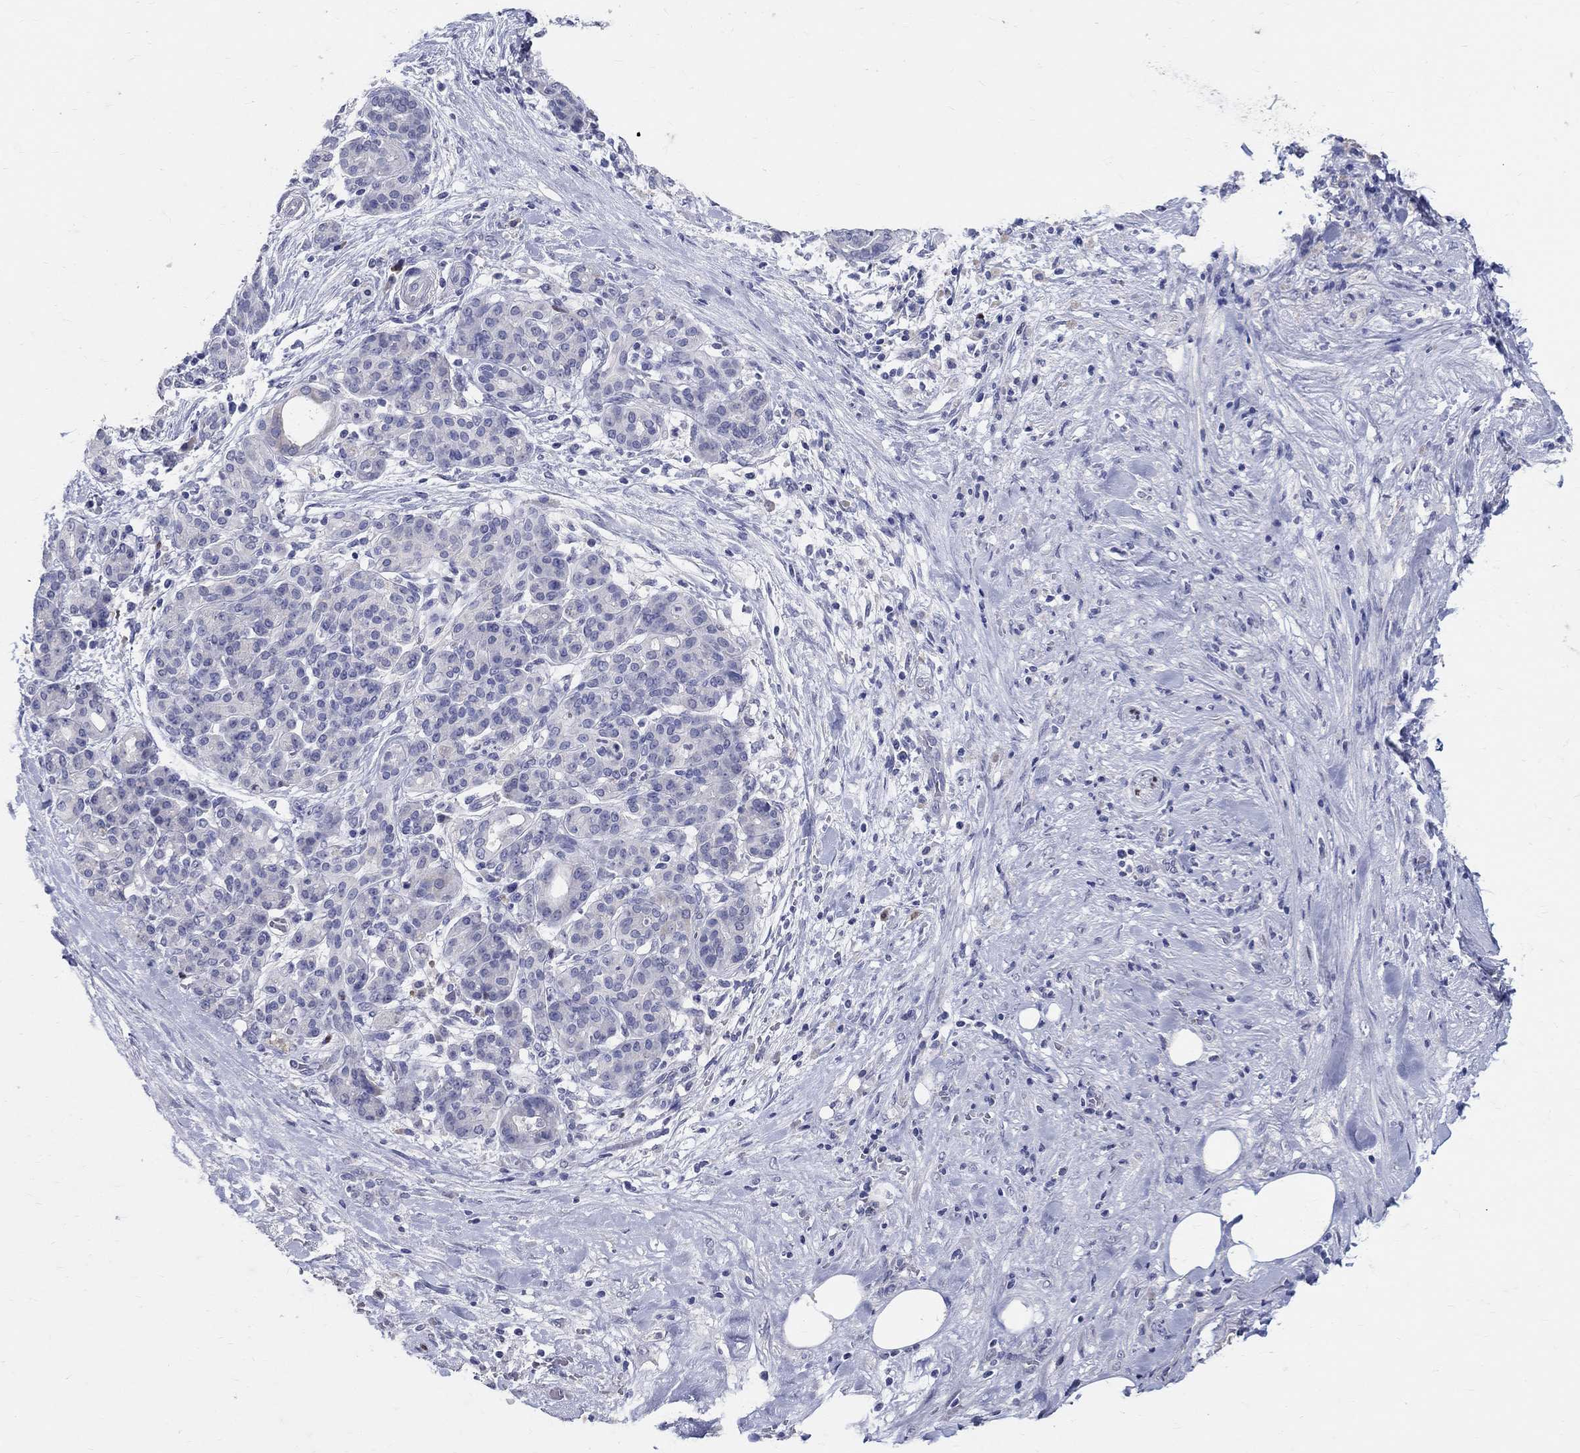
{"staining": {"intensity": "negative", "quantity": "none", "location": "none"}, "tissue": "pancreatic cancer", "cell_type": "Tumor cells", "image_type": "cancer", "snomed": [{"axis": "morphology", "description": "Adenocarcinoma, NOS"}, {"axis": "topography", "description": "Pancreas"}], "caption": "Tumor cells are negative for brown protein staining in pancreatic cancer (adenocarcinoma).", "gene": "SOX2", "patient": {"sex": "male", "age": 44}}